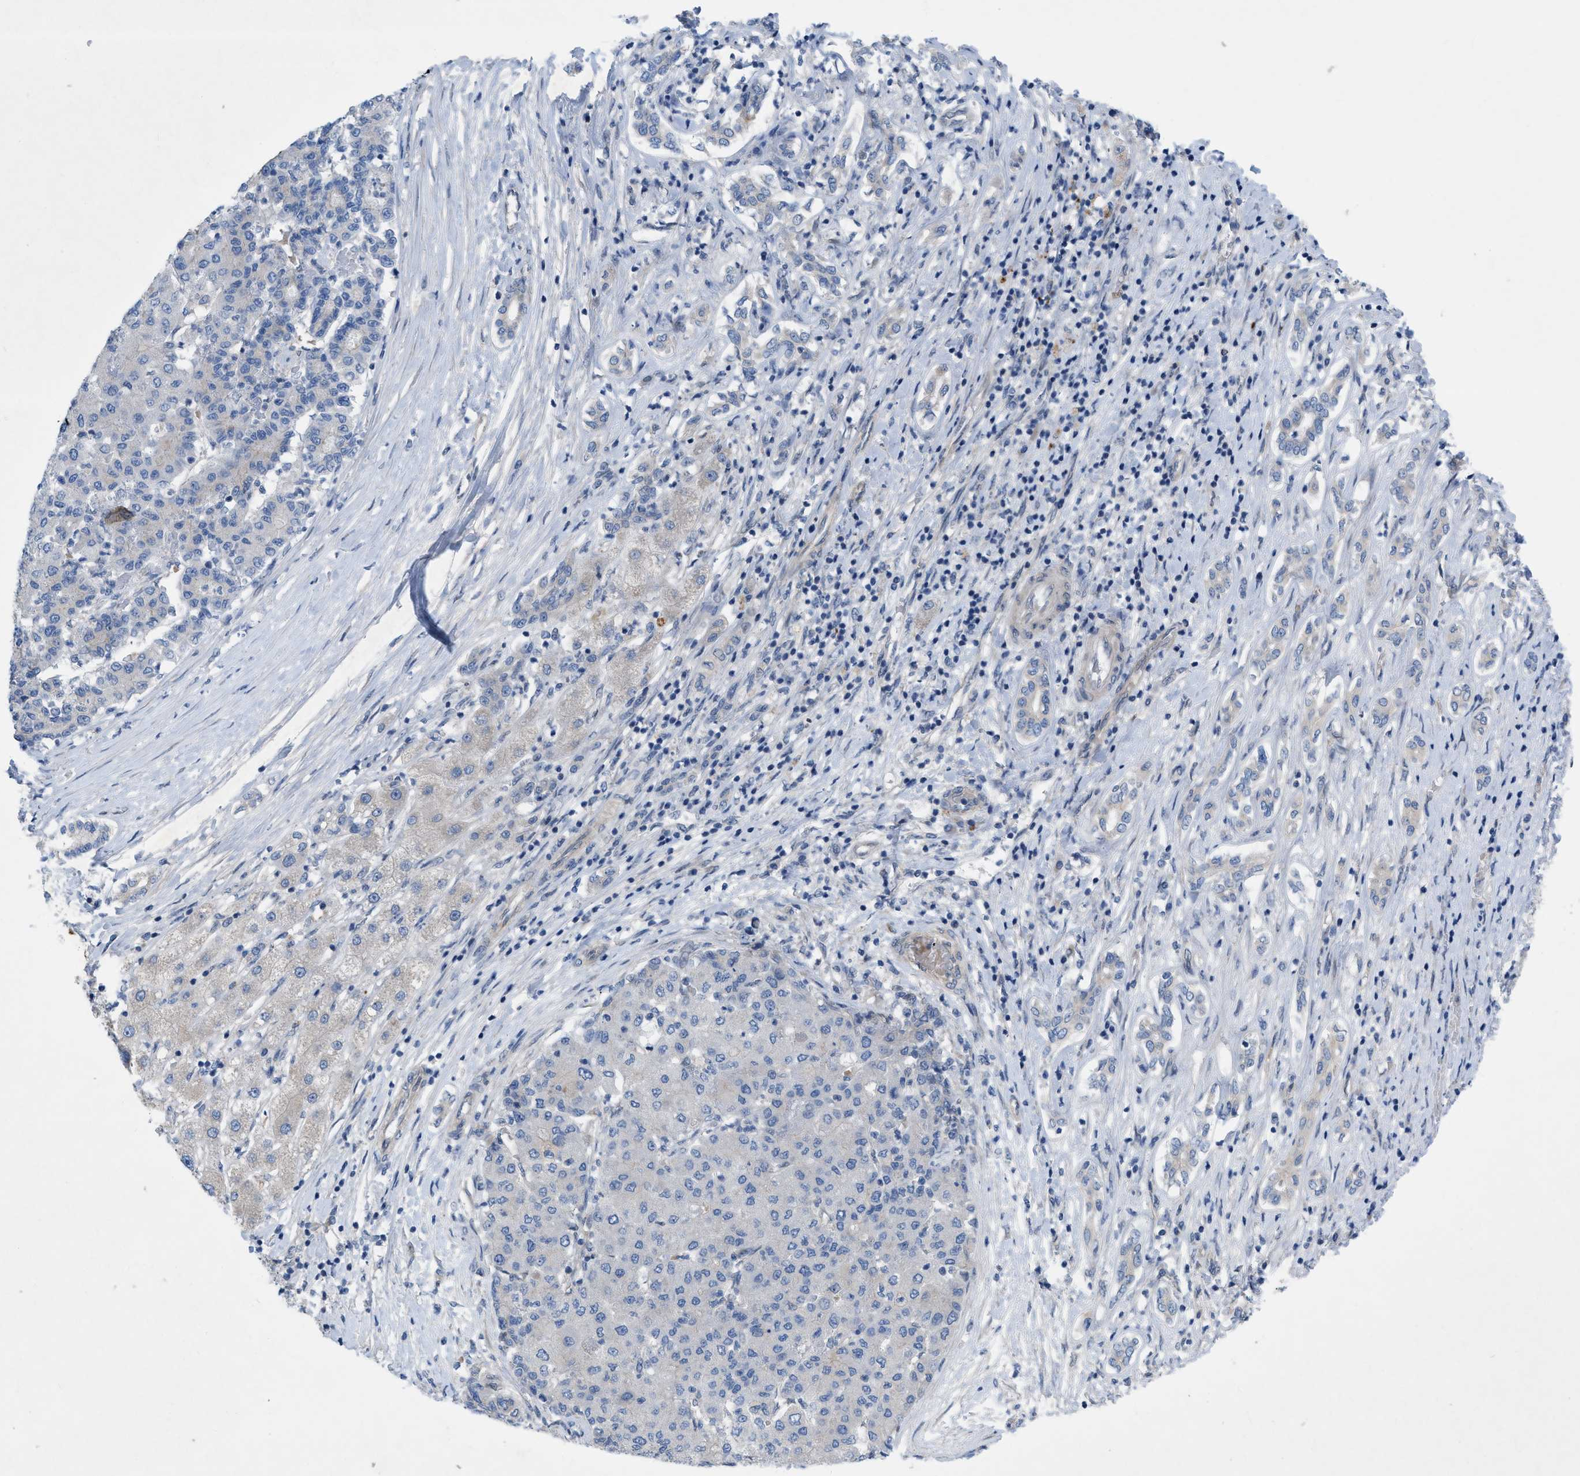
{"staining": {"intensity": "negative", "quantity": "none", "location": "none"}, "tissue": "liver cancer", "cell_type": "Tumor cells", "image_type": "cancer", "snomed": [{"axis": "morphology", "description": "Carcinoma, Hepatocellular, NOS"}, {"axis": "topography", "description": "Liver"}], "caption": "Immunohistochemical staining of human liver cancer reveals no significant staining in tumor cells.", "gene": "NDEL1", "patient": {"sex": "male", "age": 65}}